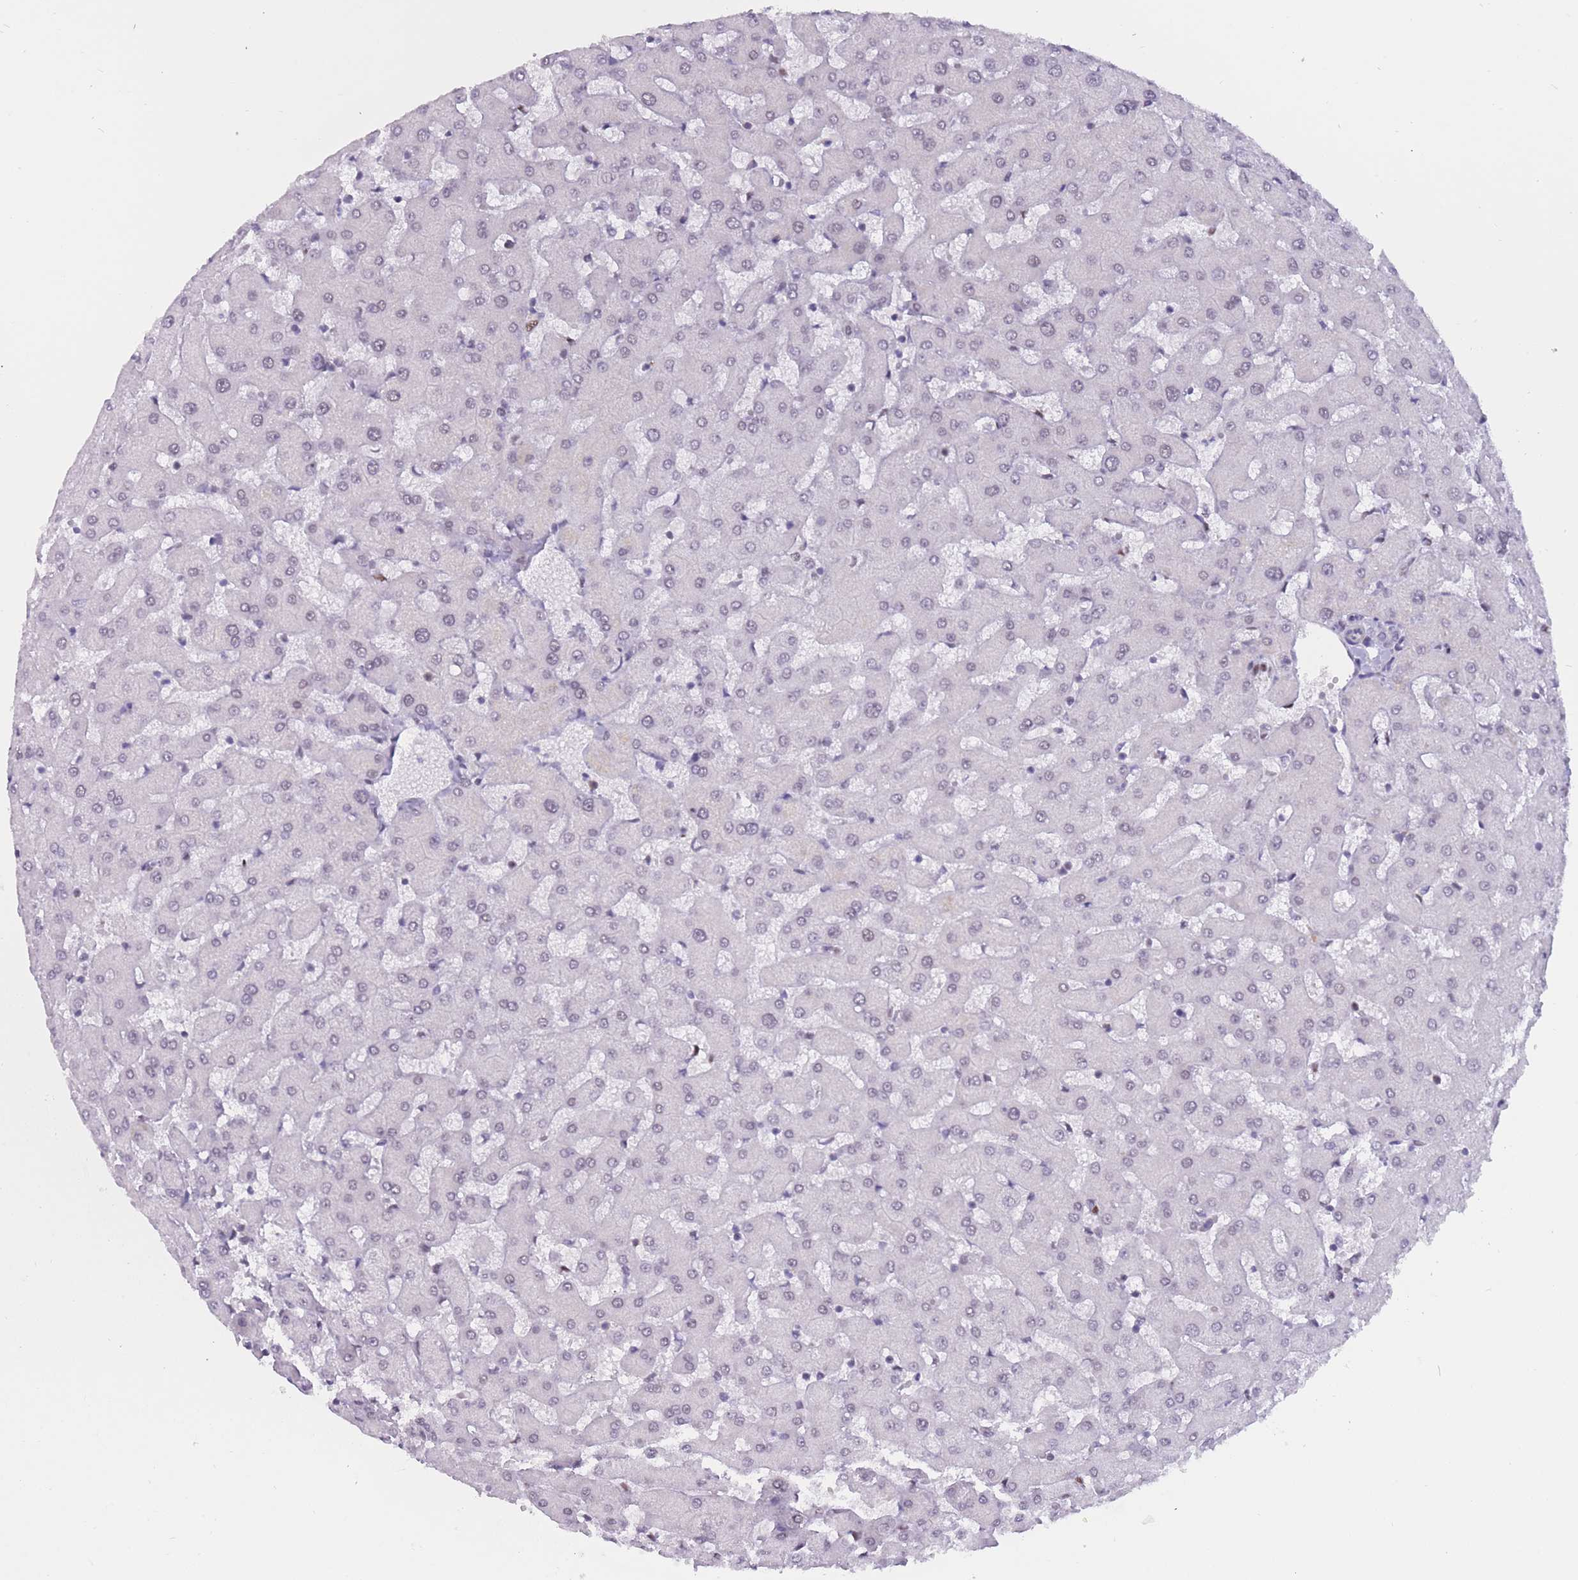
{"staining": {"intensity": "negative", "quantity": "none", "location": "none"}, "tissue": "liver", "cell_type": "Cholangiocytes", "image_type": "normal", "snomed": [{"axis": "morphology", "description": "Normal tissue, NOS"}, {"axis": "topography", "description": "Liver"}], "caption": "The micrograph shows no staining of cholangiocytes in benign liver. (Brightfield microscopy of DAB IHC at high magnification).", "gene": "NASP", "patient": {"sex": "female", "age": 63}}